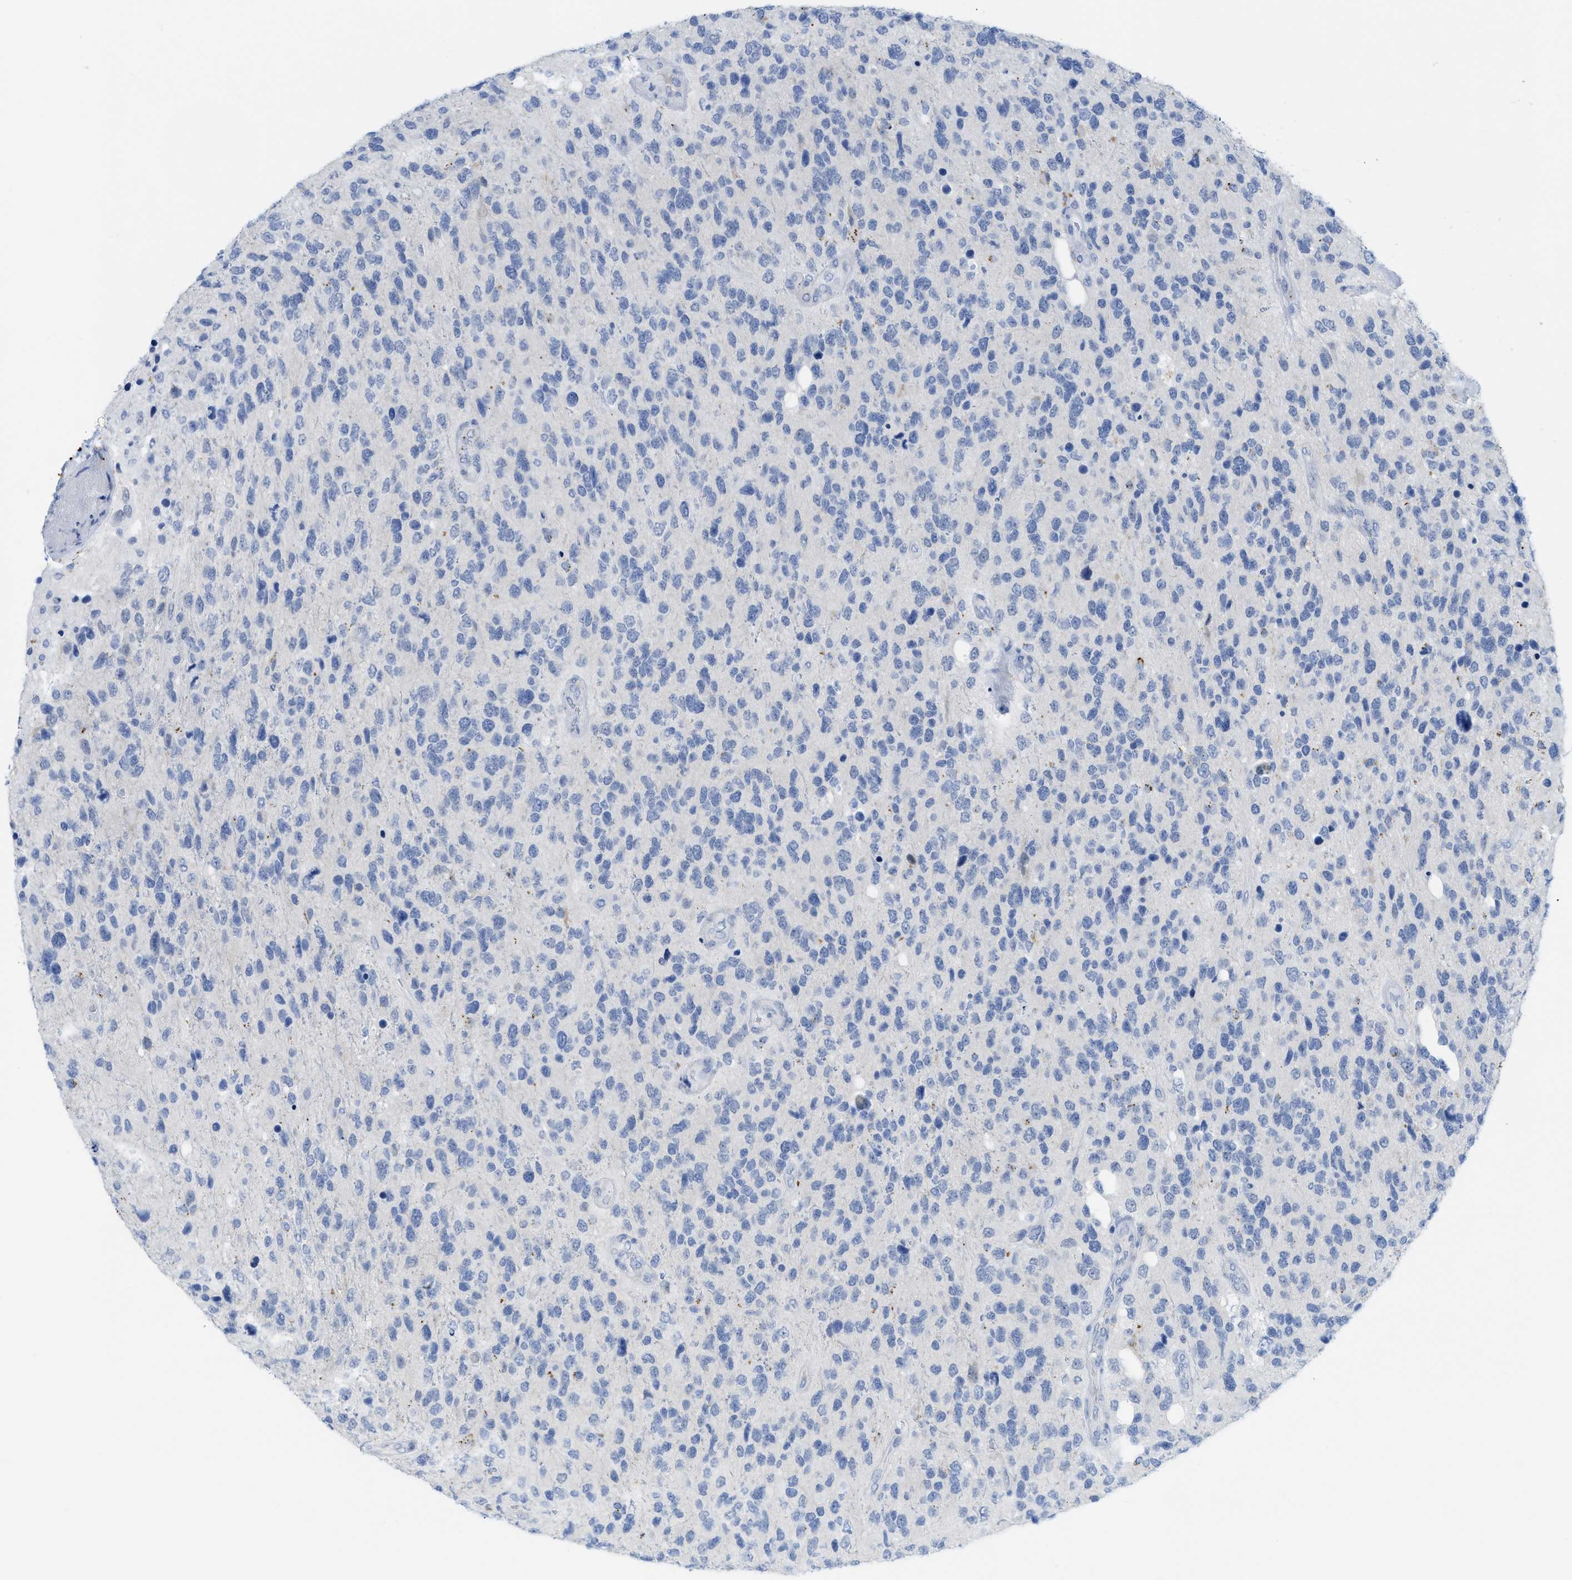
{"staining": {"intensity": "negative", "quantity": "none", "location": "none"}, "tissue": "glioma", "cell_type": "Tumor cells", "image_type": "cancer", "snomed": [{"axis": "morphology", "description": "Glioma, malignant, High grade"}, {"axis": "topography", "description": "Brain"}], "caption": "Glioma was stained to show a protein in brown. There is no significant expression in tumor cells.", "gene": "WDR4", "patient": {"sex": "female", "age": 58}}